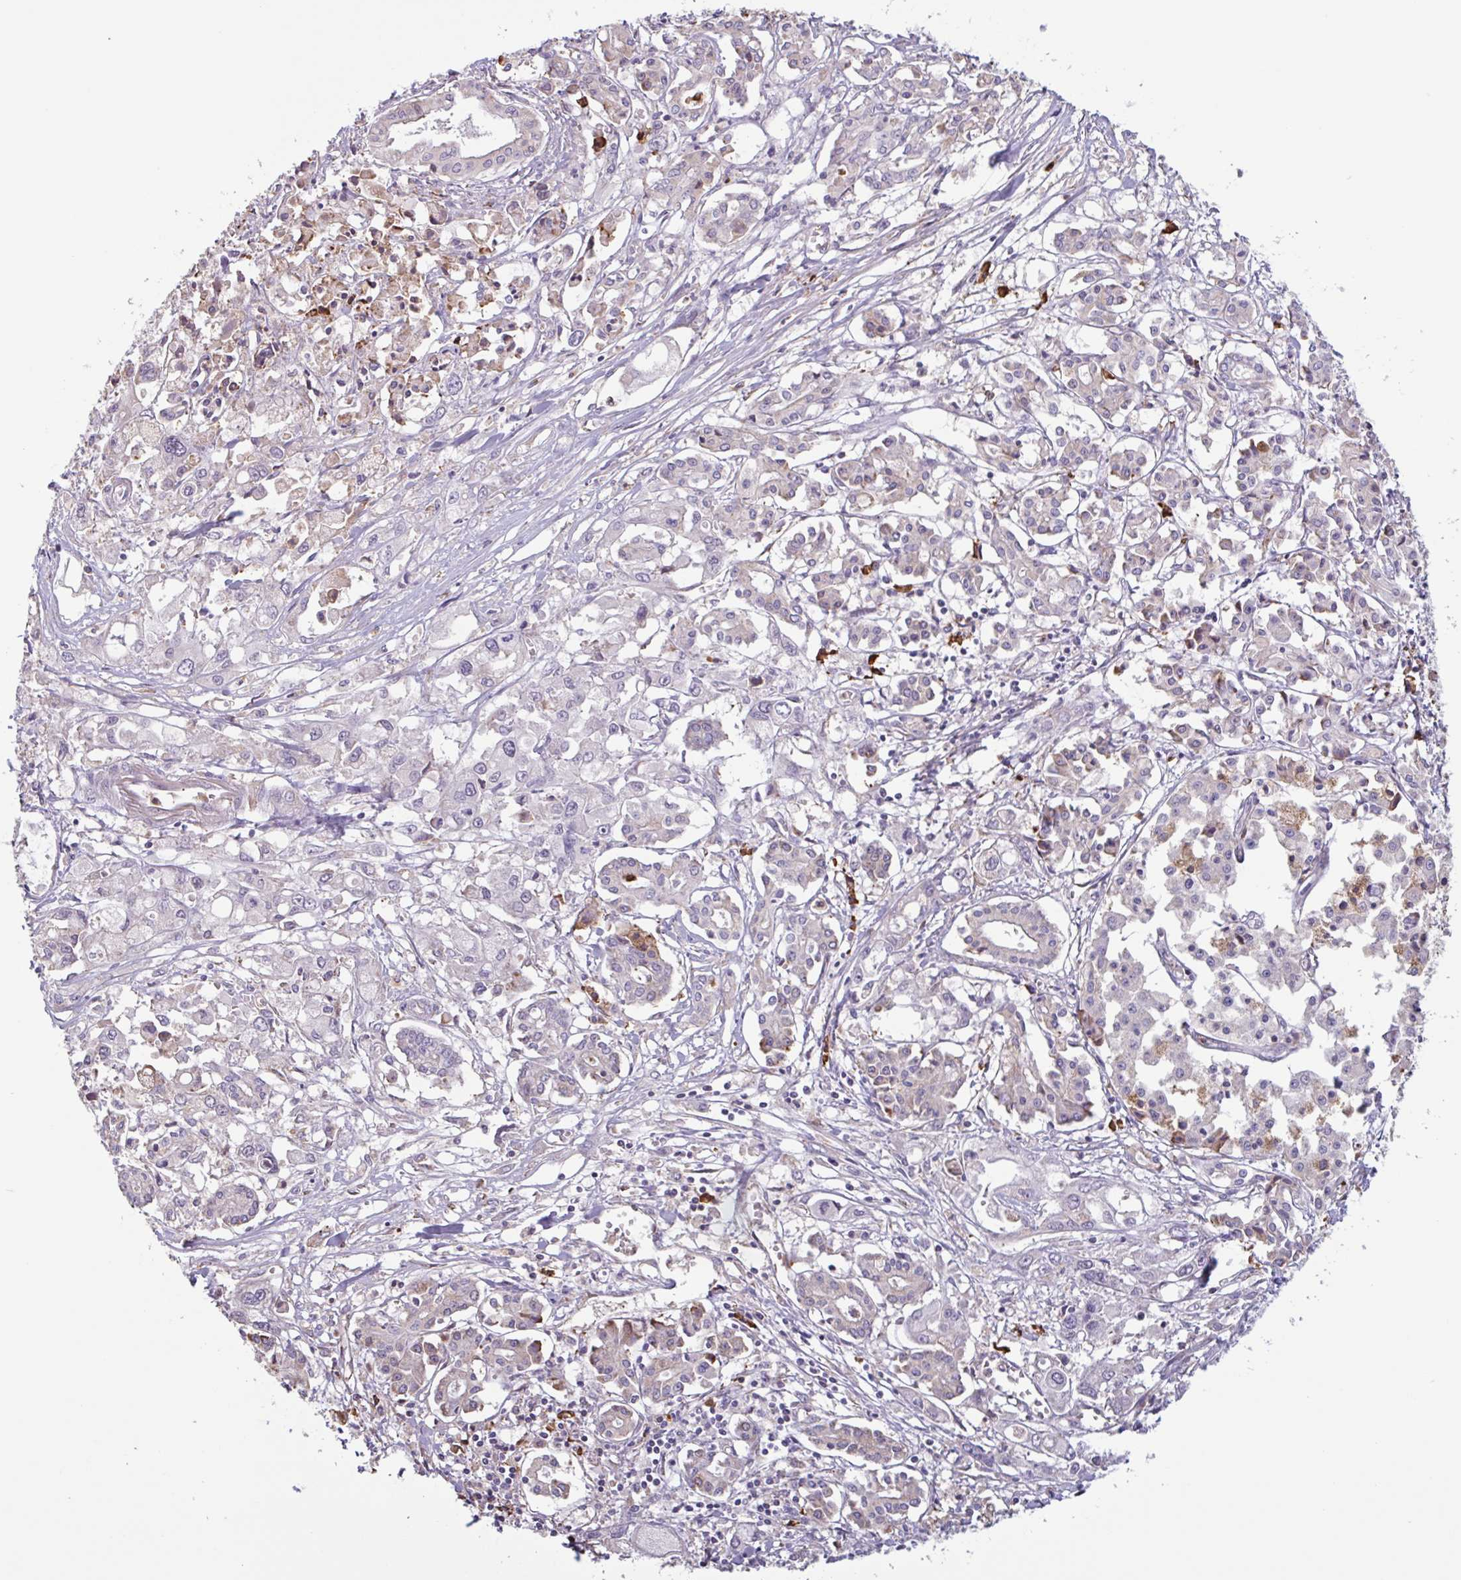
{"staining": {"intensity": "negative", "quantity": "none", "location": "none"}, "tissue": "pancreatic cancer", "cell_type": "Tumor cells", "image_type": "cancer", "snomed": [{"axis": "morphology", "description": "Adenocarcinoma, NOS"}, {"axis": "topography", "description": "Pancreas"}], "caption": "Human pancreatic cancer stained for a protein using immunohistochemistry displays no expression in tumor cells.", "gene": "TAF1D", "patient": {"sex": "male", "age": 71}}